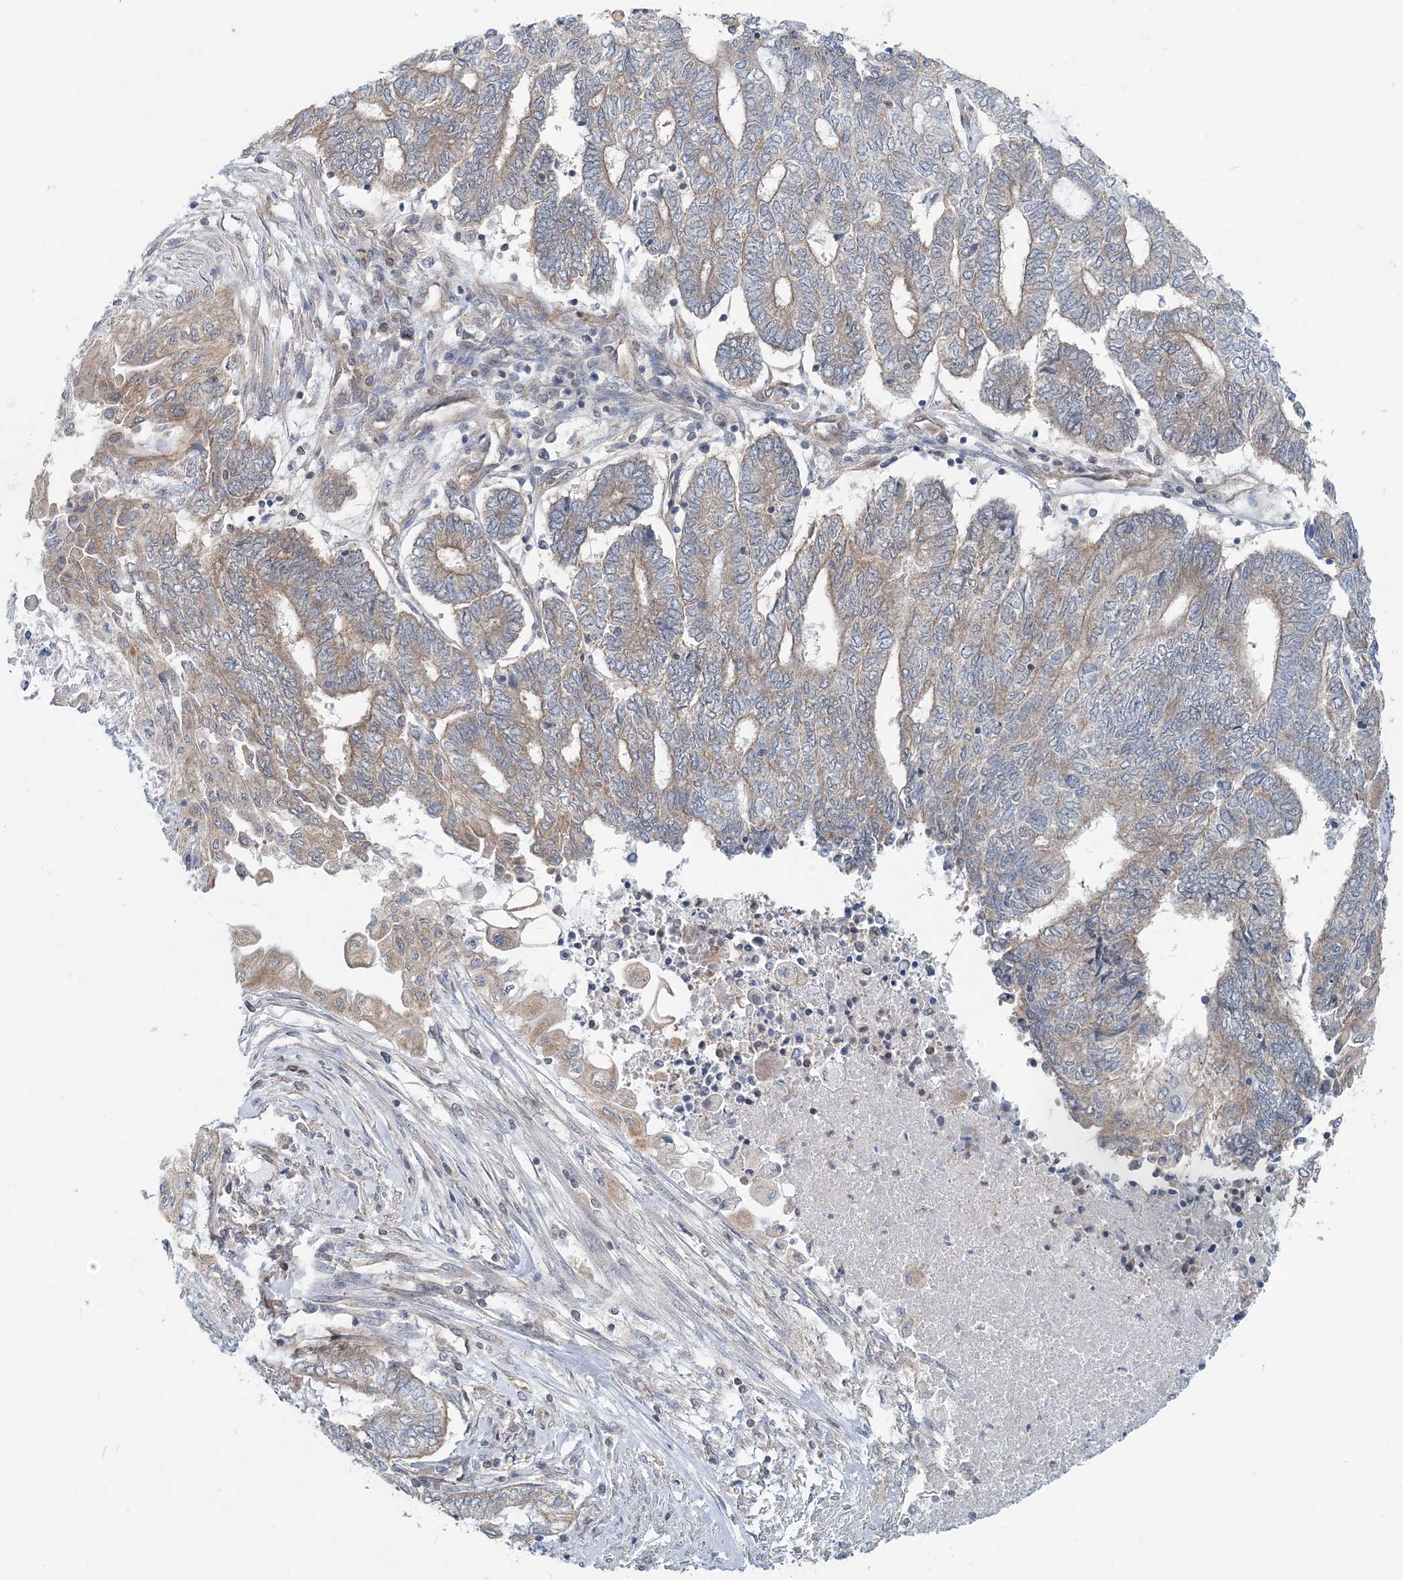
{"staining": {"intensity": "weak", "quantity": ">75%", "location": "cytoplasmic/membranous"}, "tissue": "endometrial cancer", "cell_type": "Tumor cells", "image_type": "cancer", "snomed": [{"axis": "morphology", "description": "Adenocarcinoma, NOS"}, {"axis": "topography", "description": "Uterus"}, {"axis": "topography", "description": "Endometrium"}], "caption": "This photomicrograph exhibits endometrial cancer stained with IHC to label a protein in brown. The cytoplasmic/membranous of tumor cells show weak positivity for the protein. Nuclei are counter-stained blue.", "gene": "MOB4", "patient": {"sex": "female", "age": 70}}